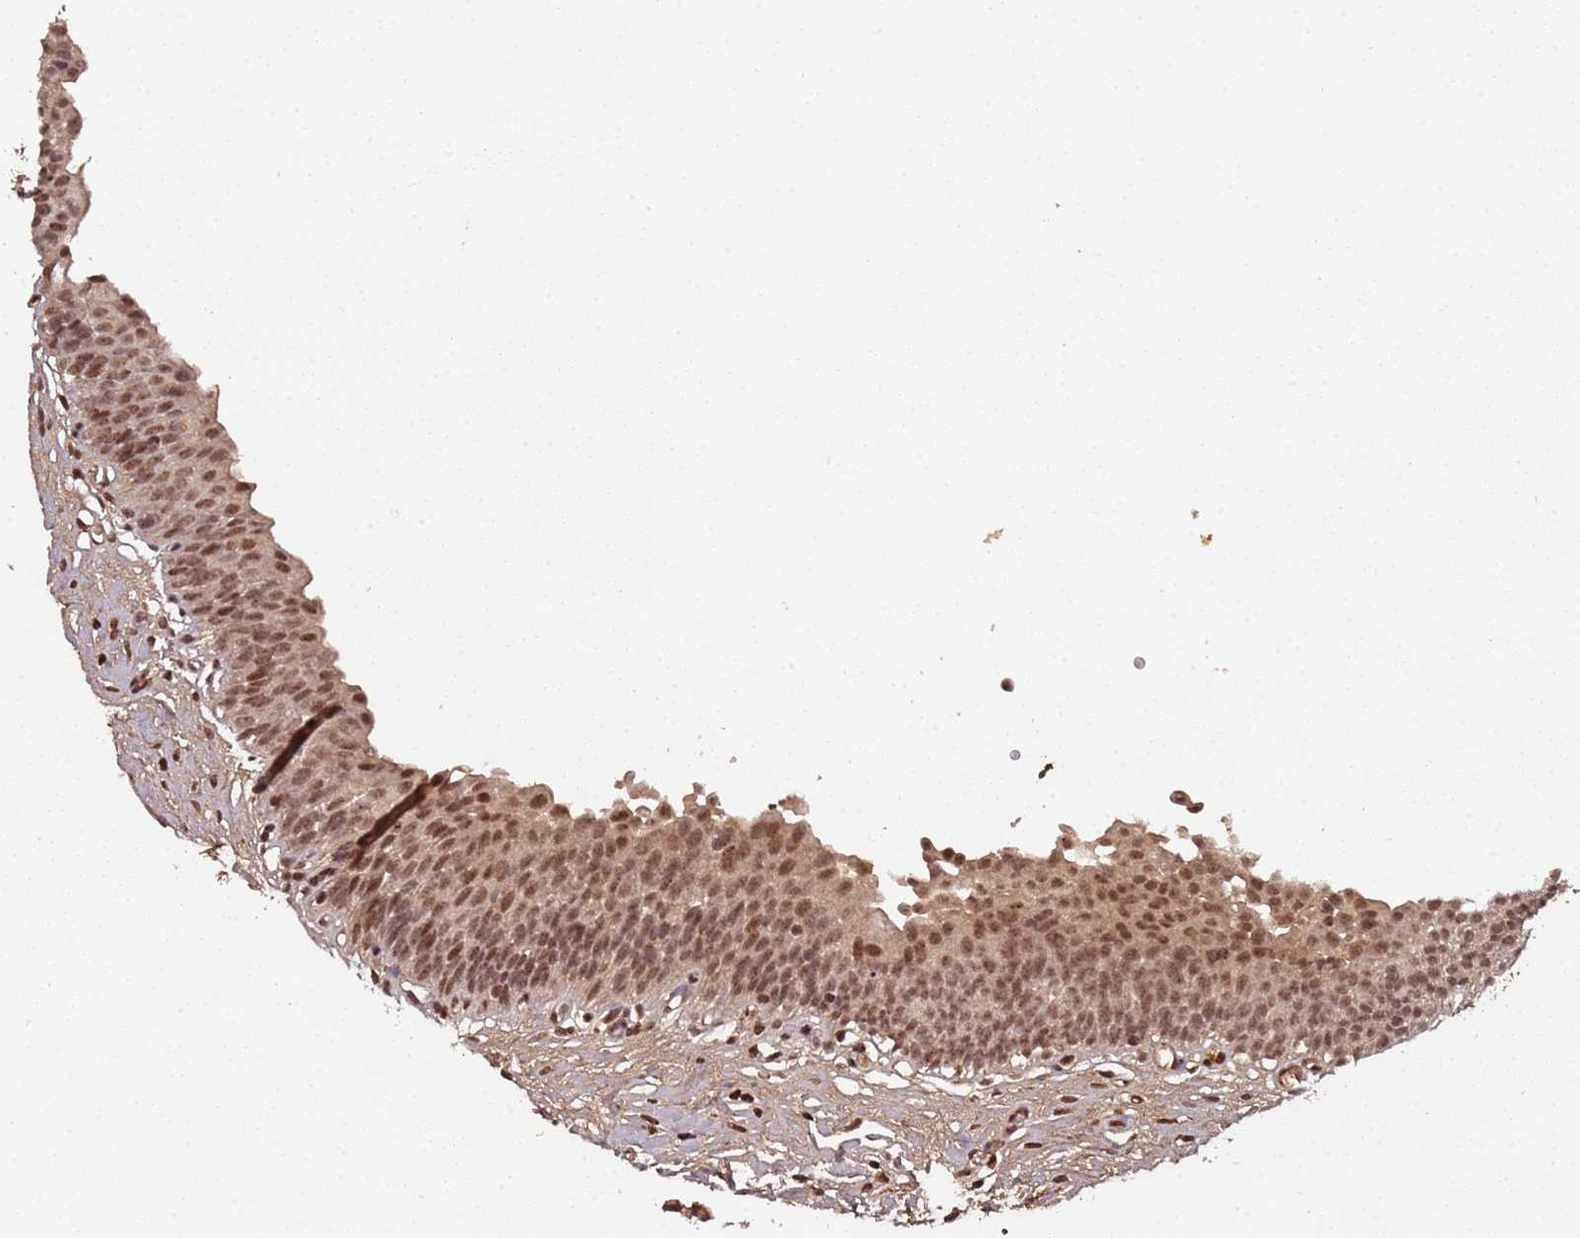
{"staining": {"intensity": "moderate", "quantity": ">75%", "location": "cytoplasmic/membranous,nuclear"}, "tissue": "urinary bladder", "cell_type": "Urothelial cells", "image_type": "normal", "snomed": [{"axis": "morphology", "description": "Normal tissue, NOS"}, {"axis": "topography", "description": "Urinary bladder"}], "caption": "Urinary bladder was stained to show a protein in brown. There is medium levels of moderate cytoplasmic/membranous,nuclear staining in approximately >75% of urothelial cells.", "gene": "COL1A2", "patient": {"sex": "male", "age": 51}}